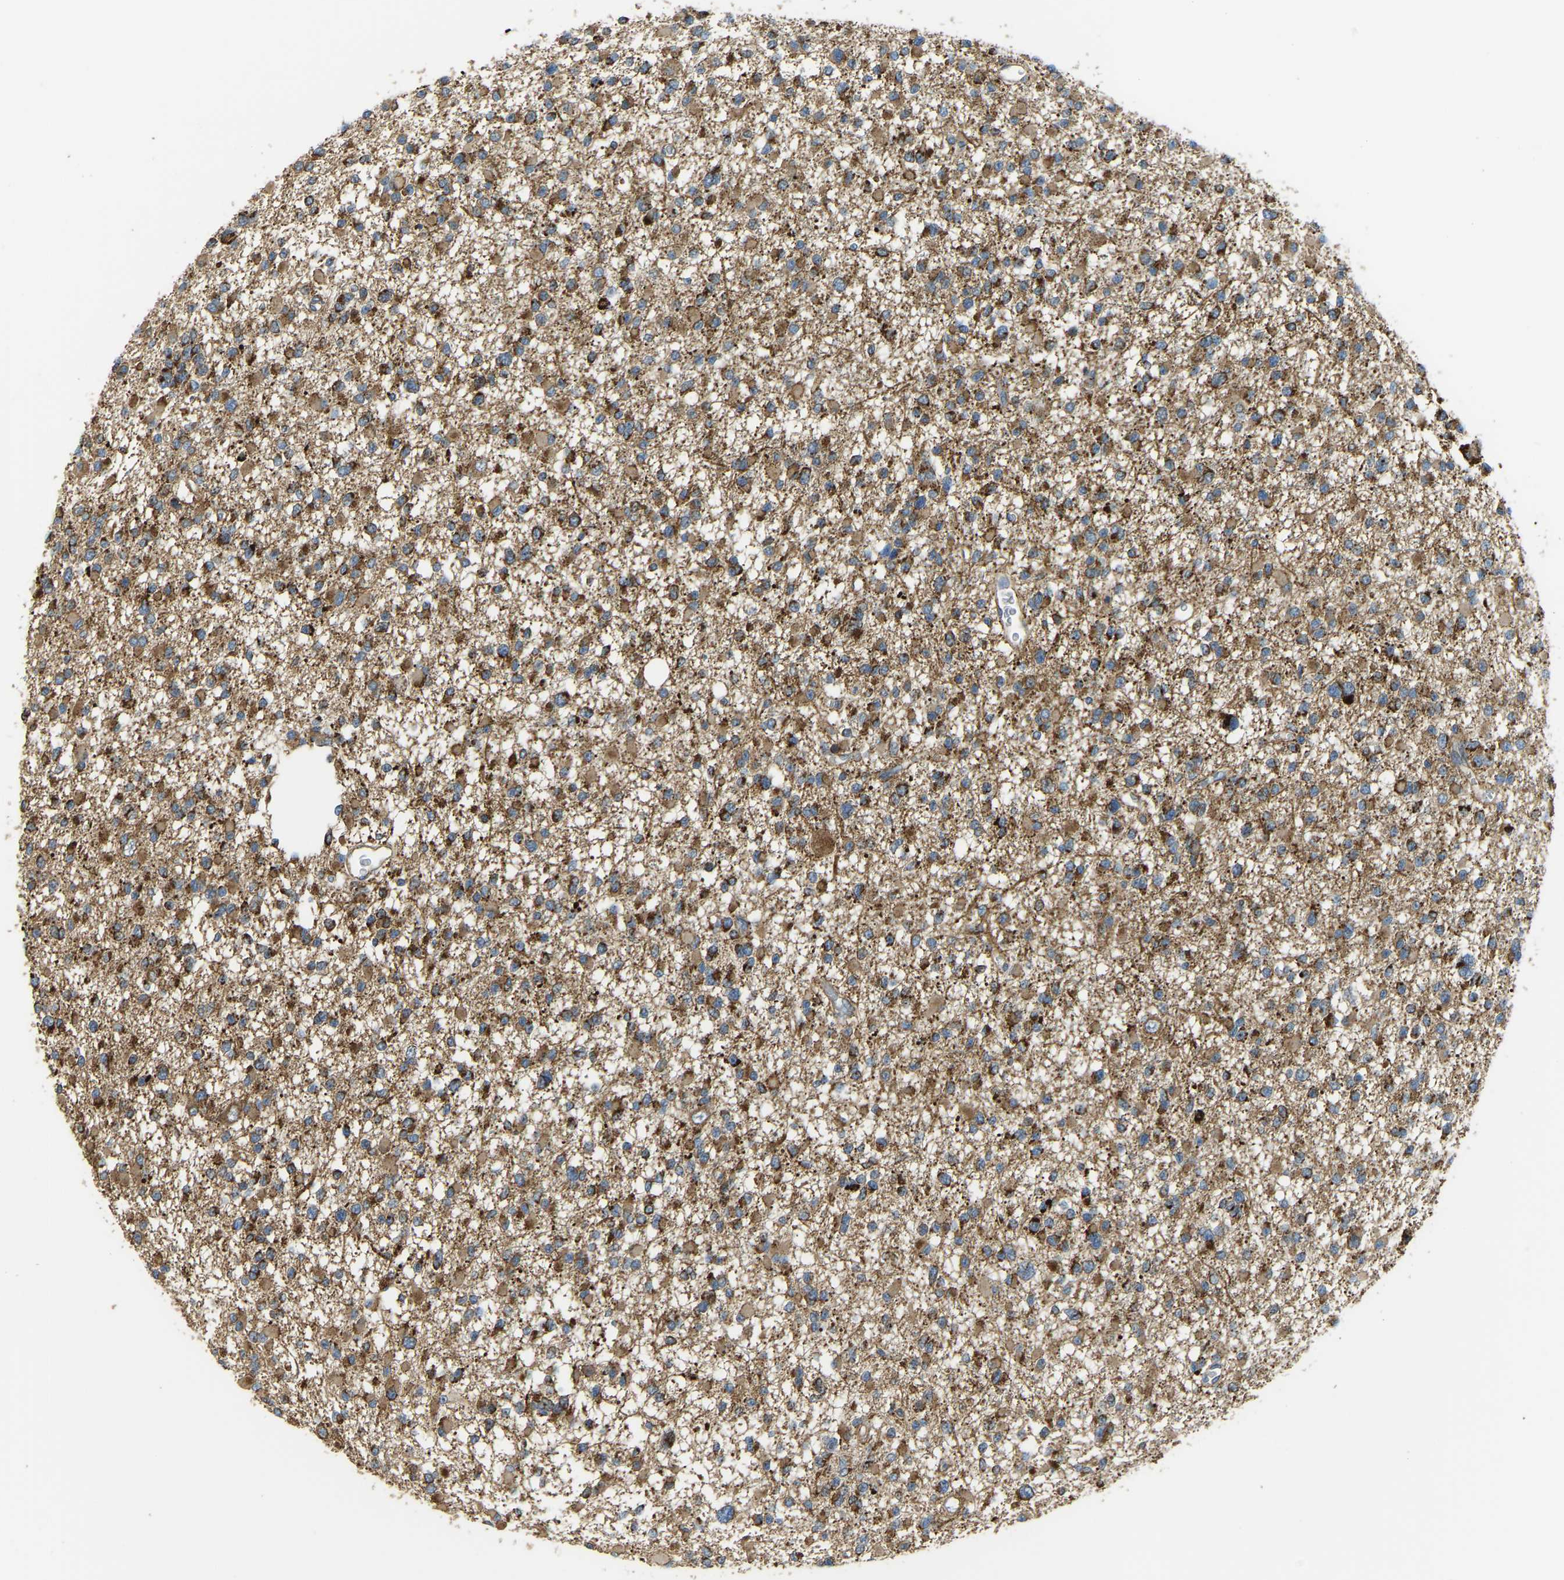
{"staining": {"intensity": "moderate", "quantity": ">75%", "location": "cytoplasmic/membranous"}, "tissue": "glioma", "cell_type": "Tumor cells", "image_type": "cancer", "snomed": [{"axis": "morphology", "description": "Glioma, malignant, Low grade"}, {"axis": "topography", "description": "Brain"}], "caption": "Immunohistochemistry of glioma displays medium levels of moderate cytoplasmic/membranous positivity in approximately >75% of tumor cells.", "gene": "PSMD7", "patient": {"sex": "female", "age": 22}}